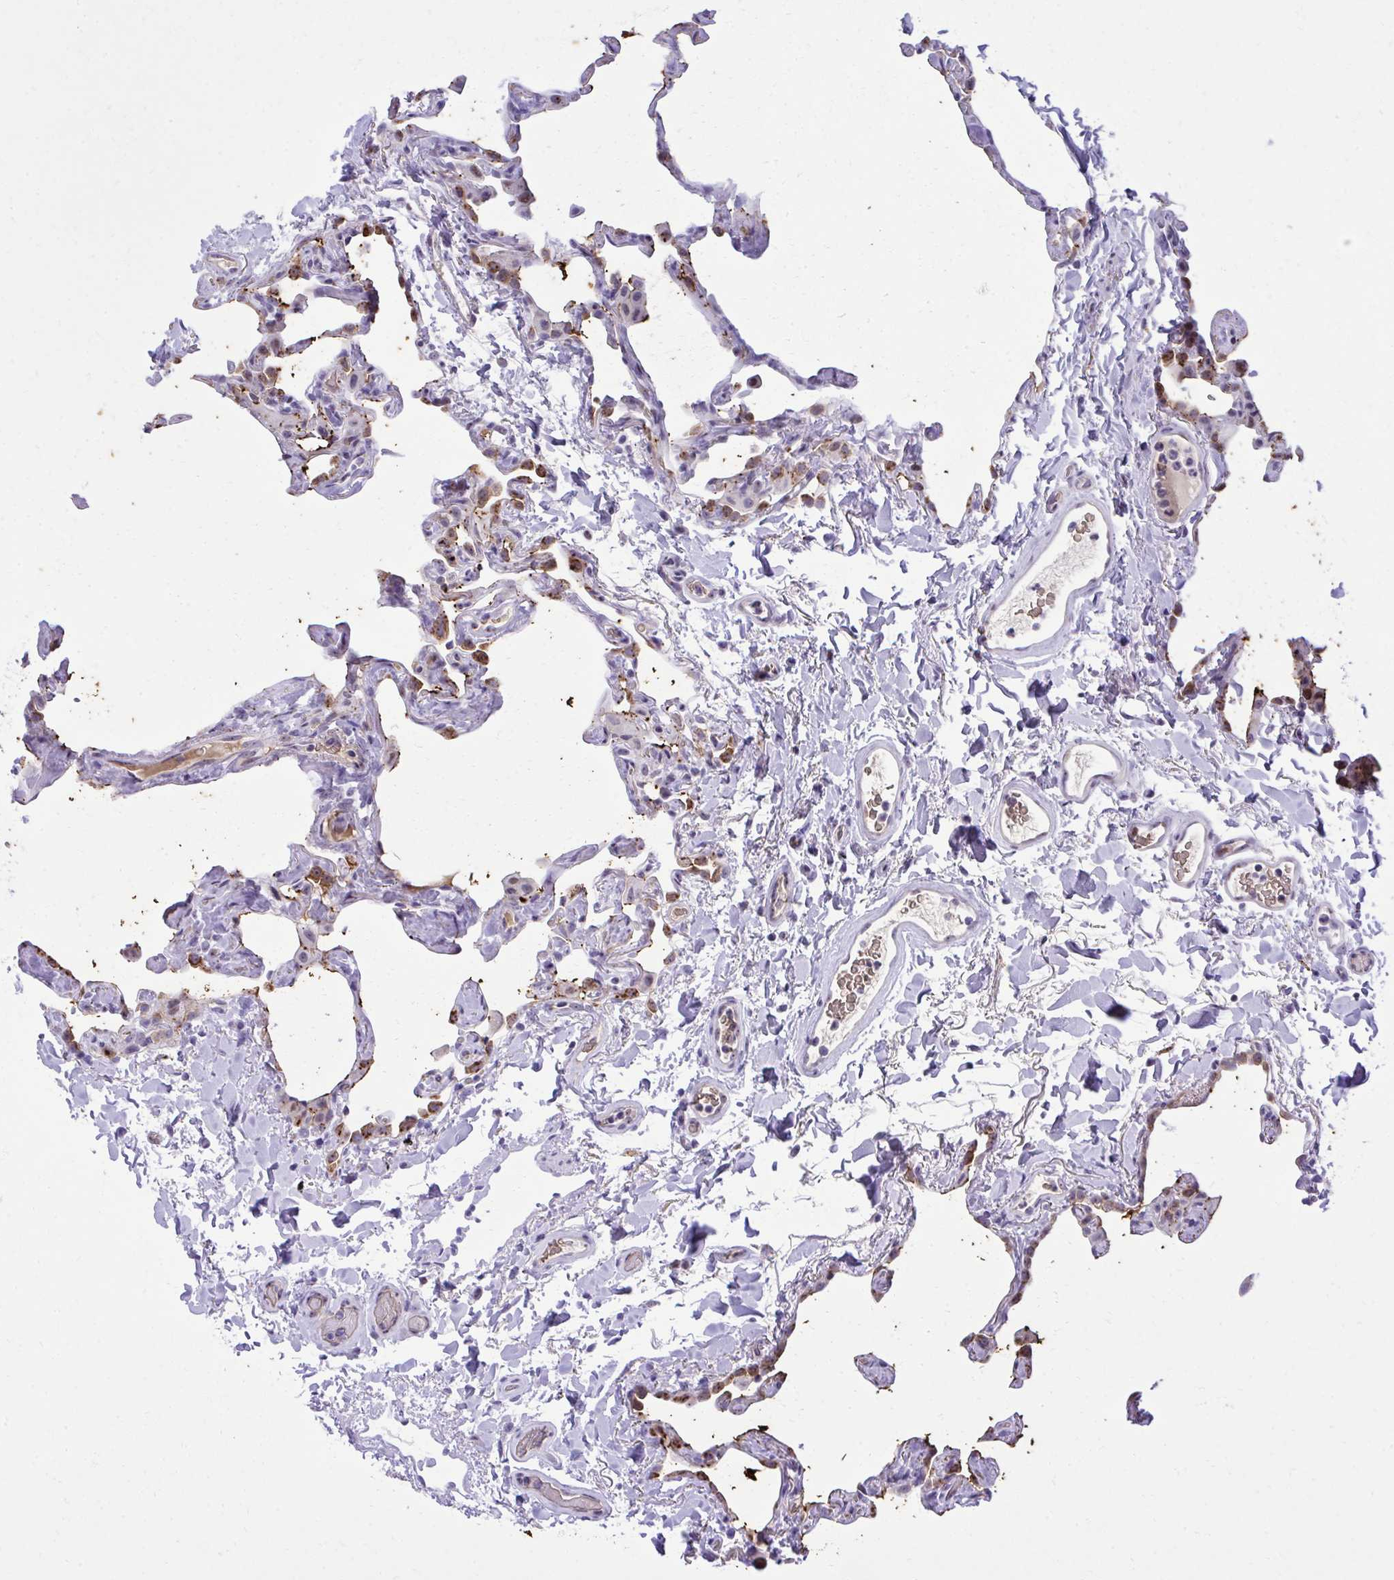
{"staining": {"intensity": "moderate", "quantity": "<25%", "location": "cytoplasmic/membranous"}, "tissue": "lung", "cell_type": "Alveolar cells", "image_type": "normal", "snomed": [{"axis": "morphology", "description": "Normal tissue, NOS"}, {"axis": "topography", "description": "Lung"}], "caption": "A high-resolution micrograph shows IHC staining of normal lung, which displays moderate cytoplasmic/membranous staining in approximately <25% of alveolar cells. The protein is stained brown, and the nuclei are stained in blue (DAB (3,3'-diaminobenzidine) IHC with brightfield microscopy, high magnification).", "gene": "PITPNM3", "patient": {"sex": "male", "age": 65}}